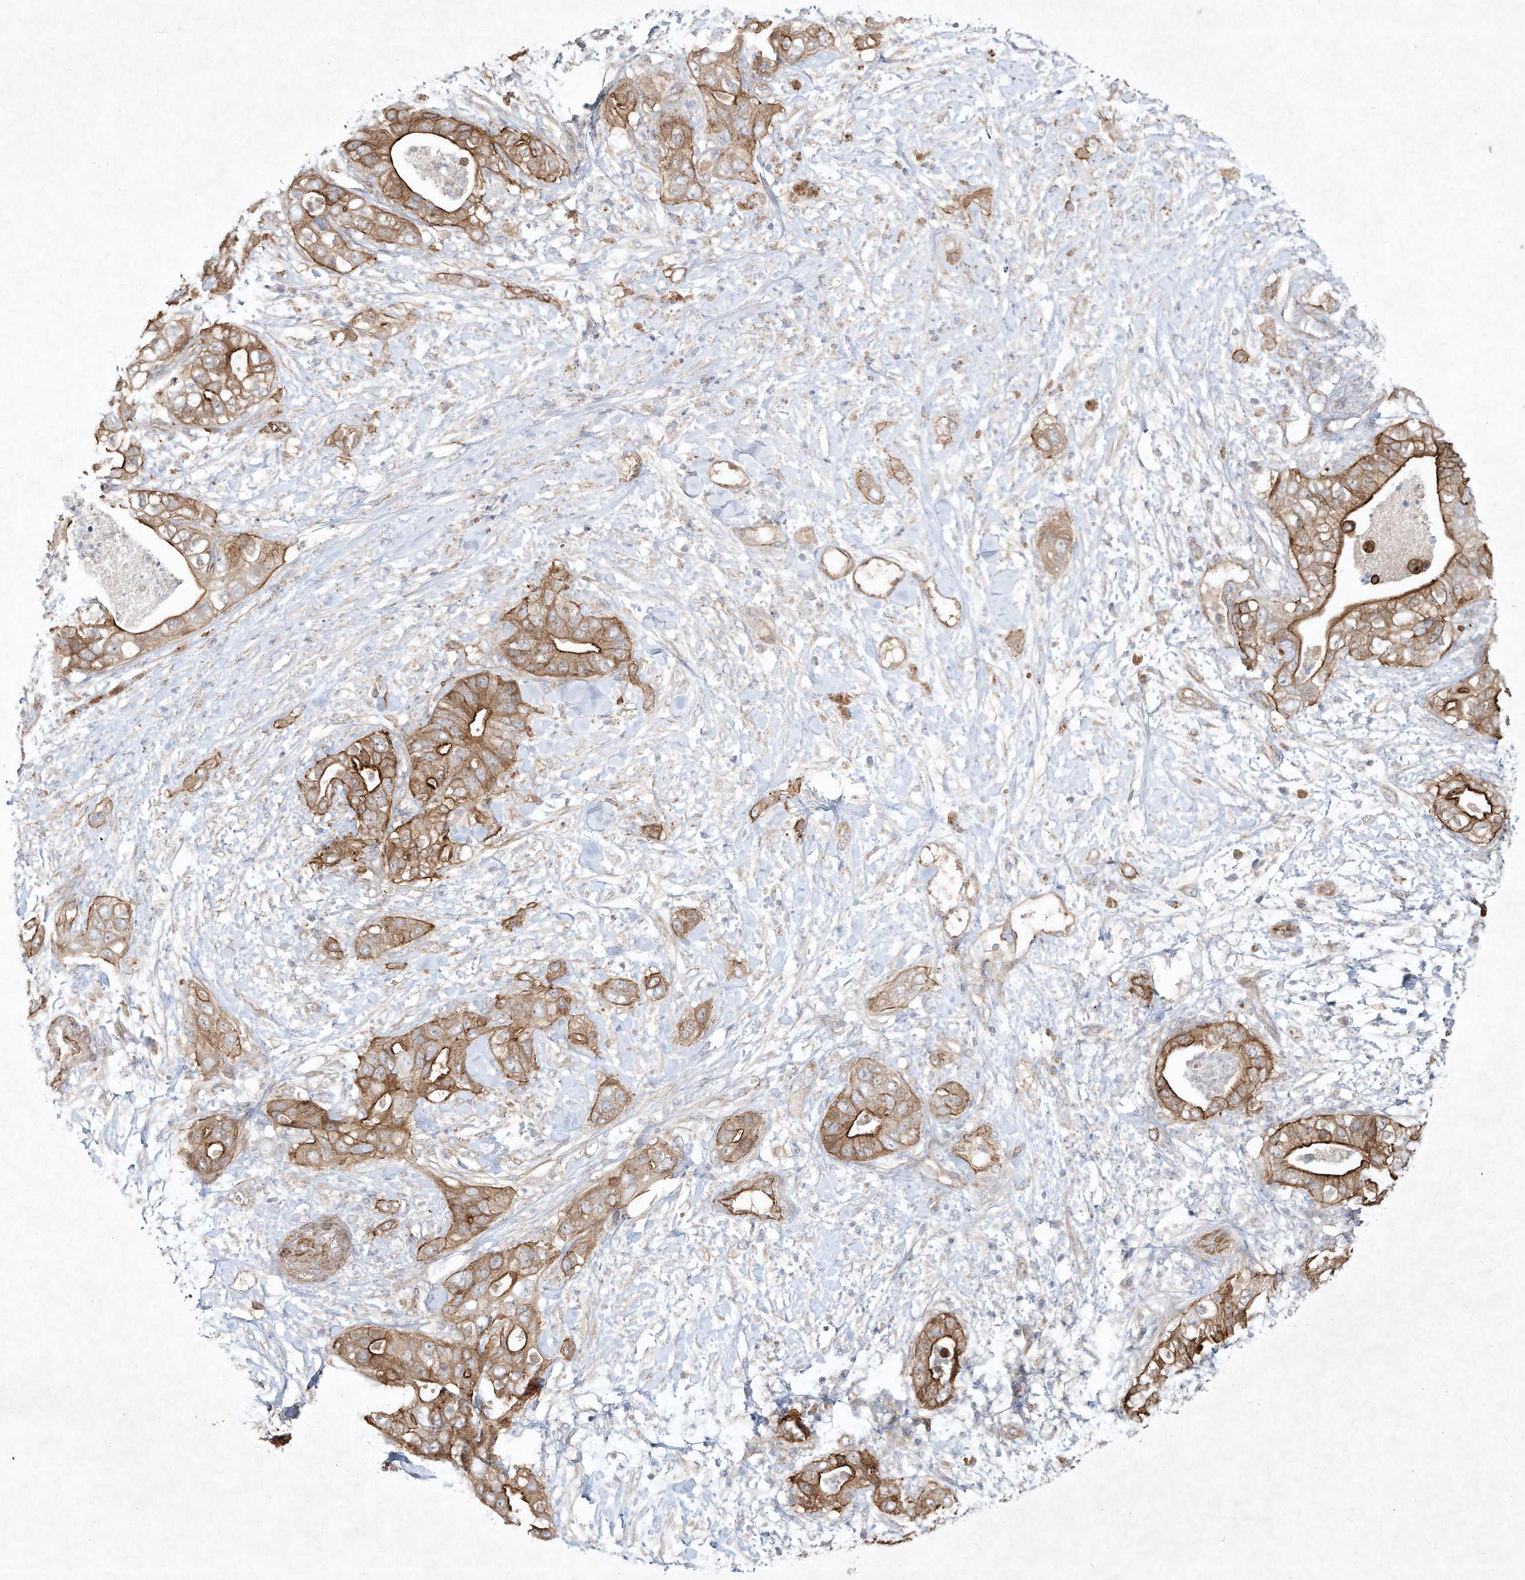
{"staining": {"intensity": "moderate", "quantity": ">75%", "location": "cytoplasmic/membranous"}, "tissue": "pancreatic cancer", "cell_type": "Tumor cells", "image_type": "cancer", "snomed": [{"axis": "morphology", "description": "Adenocarcinoma, NOS"}, {"axis": "topography", "description": "Pancreas"}], "caption": "An immunohistochemistry (IHC) histopathology image of neoplastic tissue is shown. Protein staining in brown highlights moderate cytoplasmic/membranous positivity in pancreatic cancer (adenocarcinoma) within tumor cells.", "gene": "HTR5A", "patient": {"sex": "female", "age": 78}}